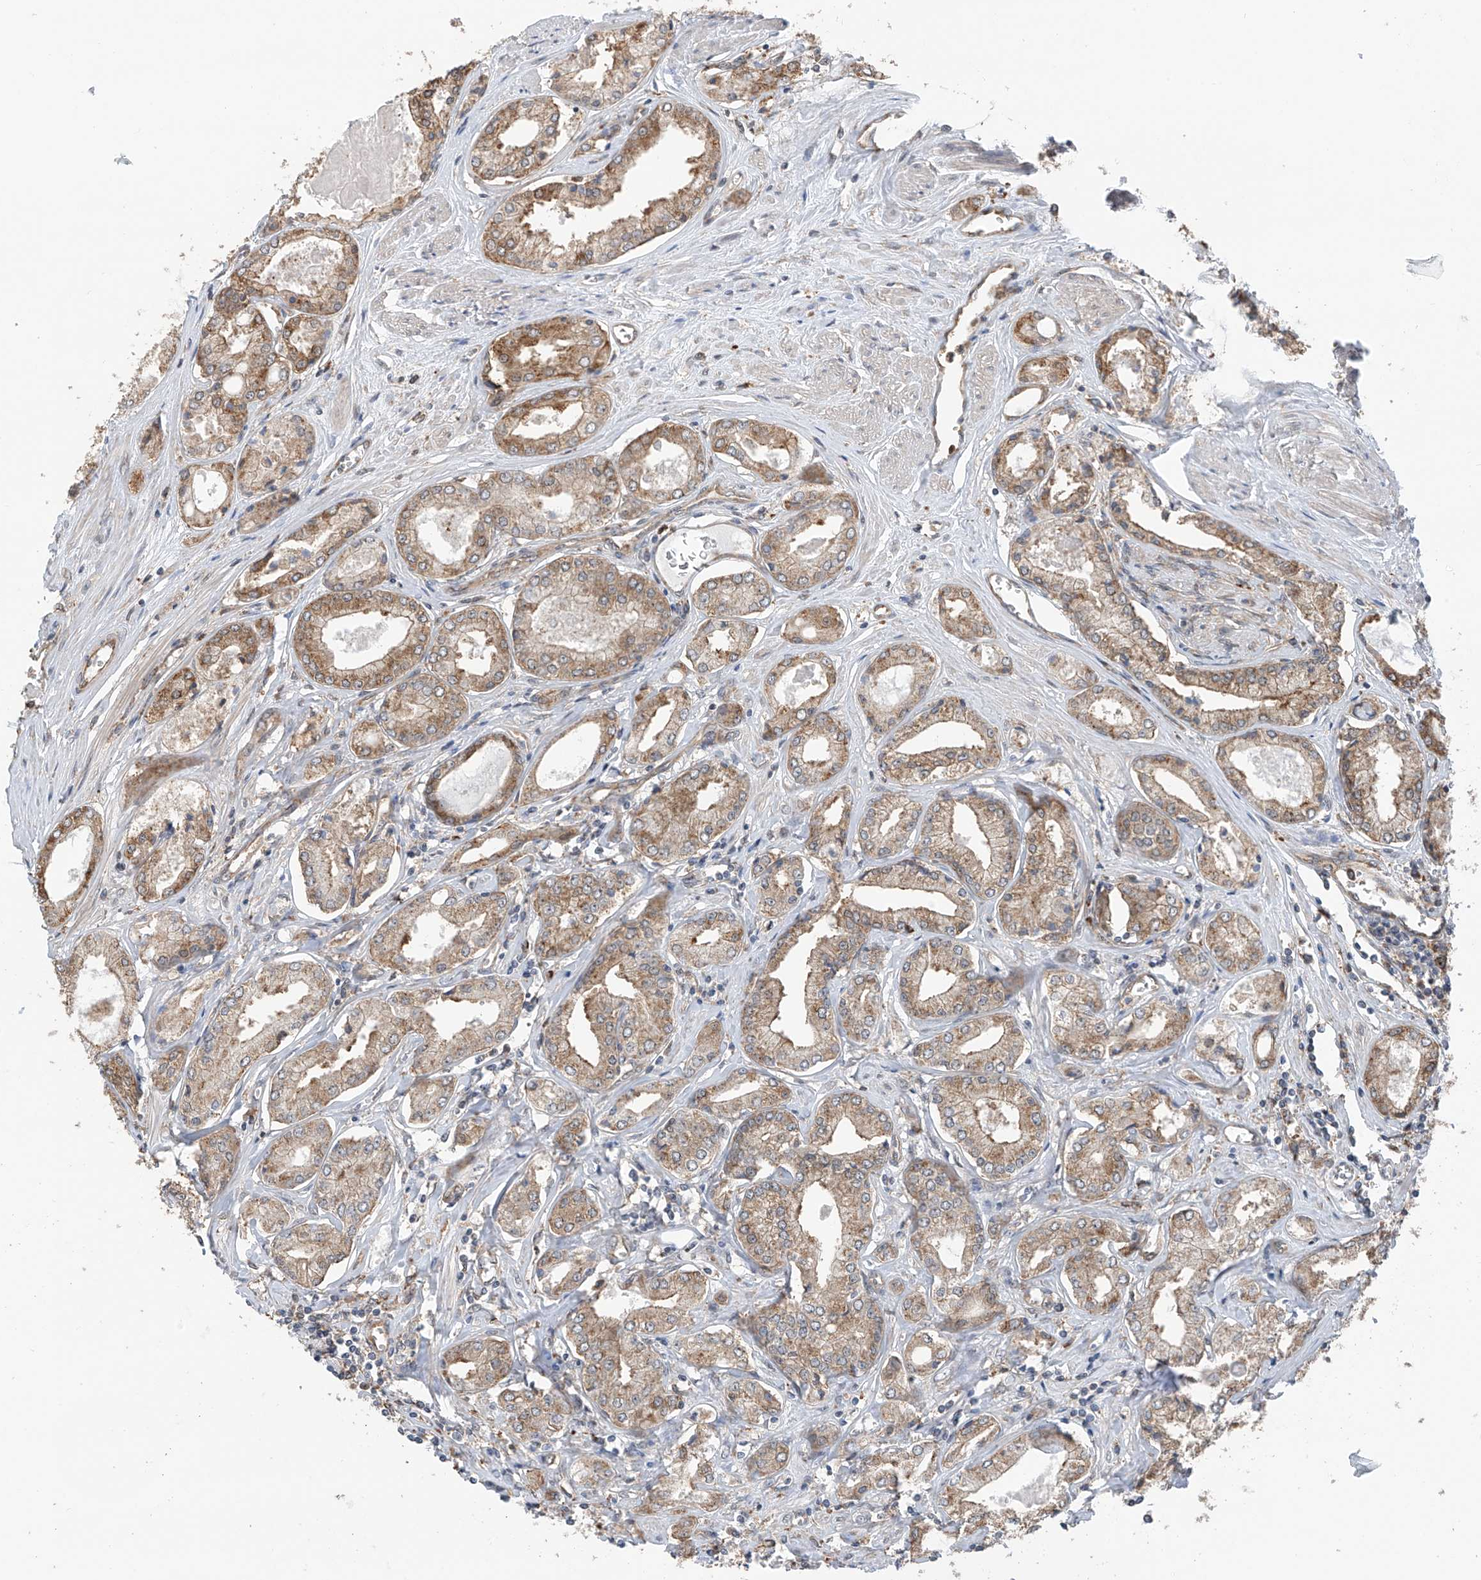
{"staining": {"intensity": "moderate", "quantity": ">75%", "location": "cytoplasmic/membranous"}, "tissue": "prostate cancer", "cell_type": "Tumor cells", "image_type": "cancer", "snomed": [{"axis": "morphology", "description": "Adenocarcinoma, Low grade"}, {"axis": "topography", "description": "Prostate"}], "caption": "A medium amount of moderate cytoplasmic/membranous expression is appreciated in about >75% of tumor cells in prostate cancer (low-grade adenocarcinoma) tissue.", "gene": "ZNF189", "patient": {"sex": "male", "age": 60}}